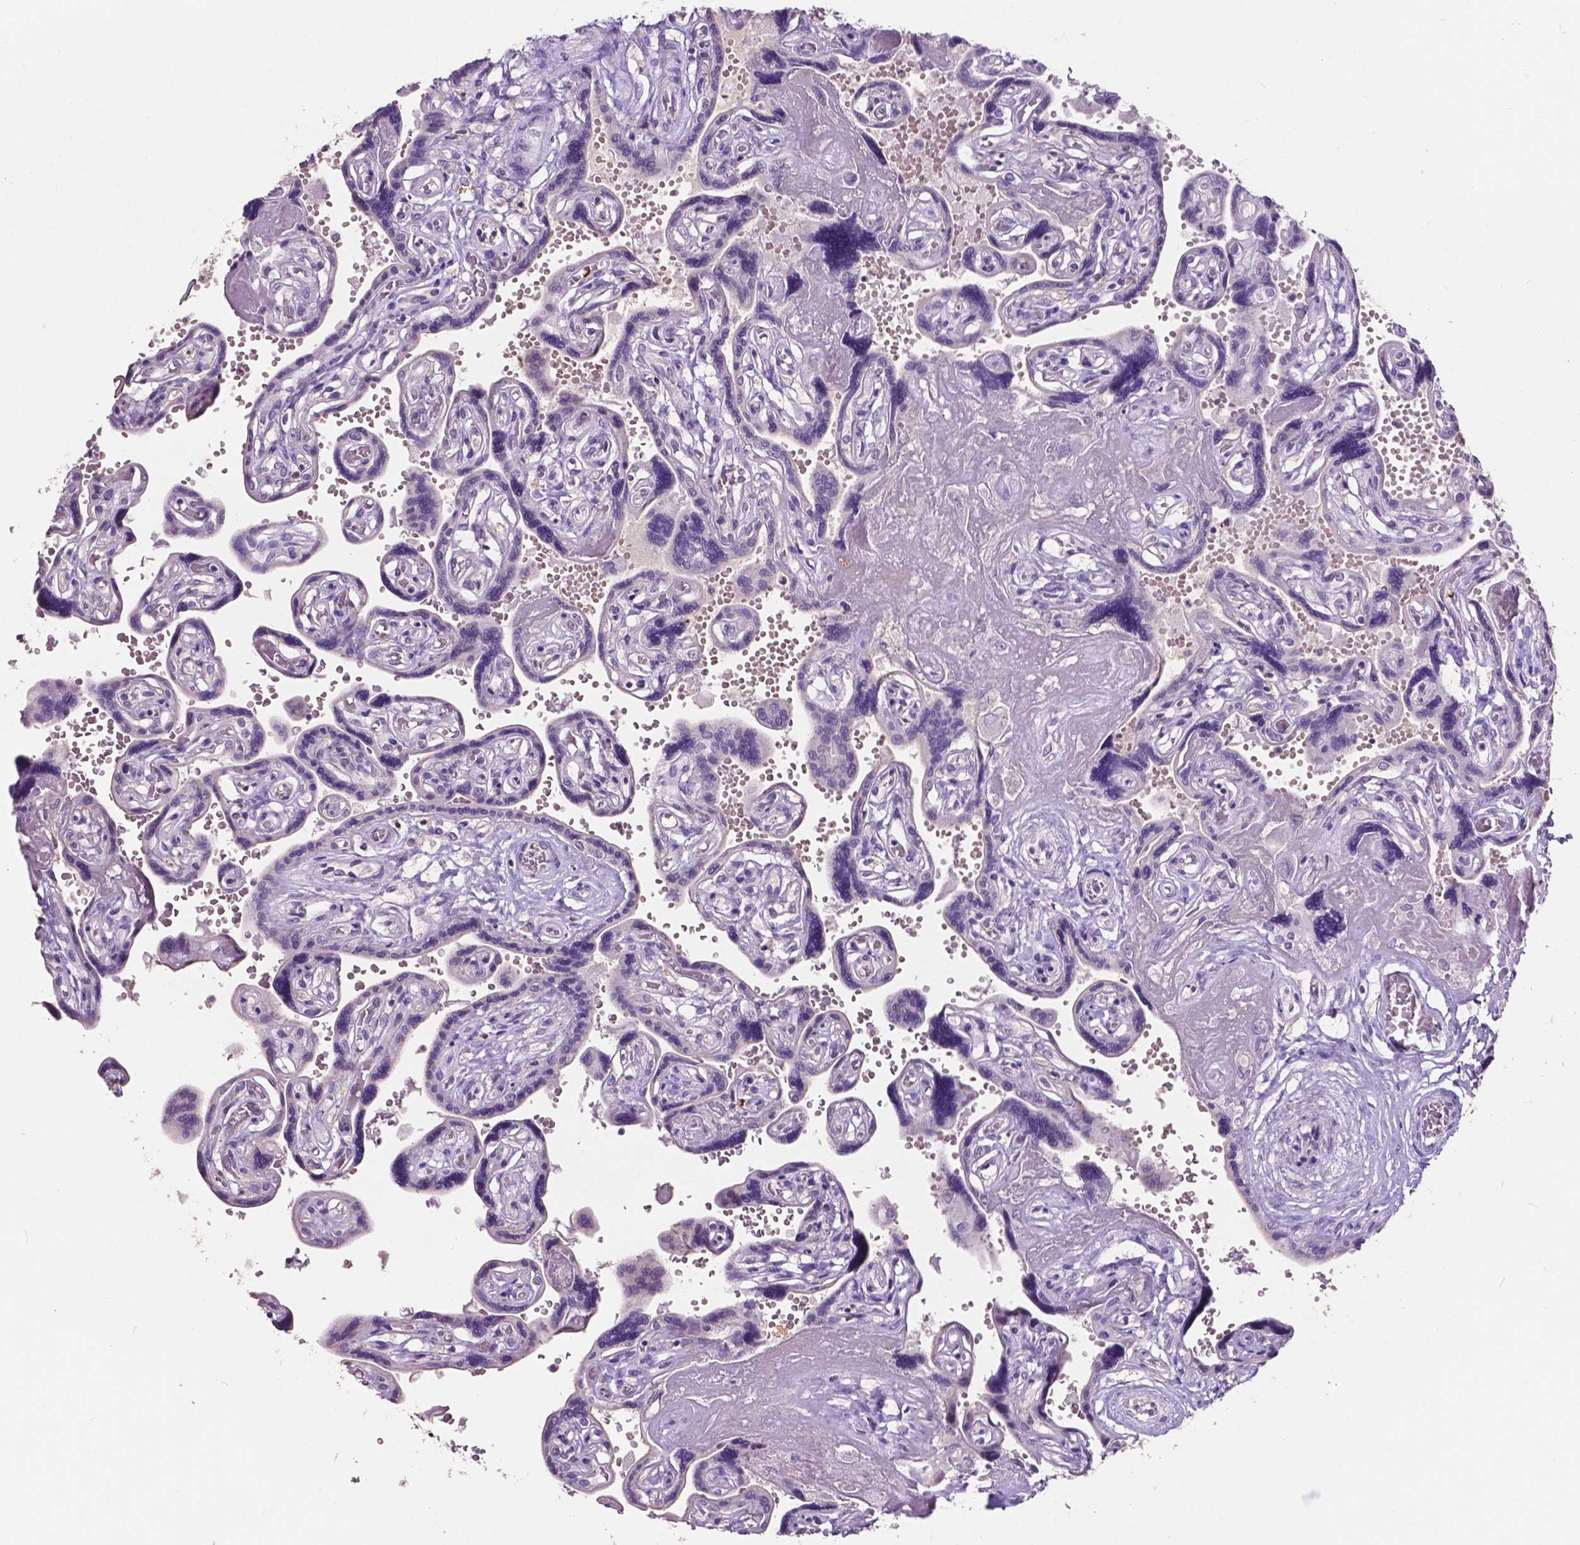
{"staining": {"intensity": "negative", "quantity": "none", "location": "none"}, "tissue": "placenta", "cell_type": "Decidual cells", "image_type": "normal", "snomed": [{"axis": "morphology", "description": "Normal tissue, NOS"}, {"axis": "topography", "description": "Placenta"}], "caption": "The micrograph shows no significant staining in decidual cells of placenta.", "gene": "PLSCR1", "patient": {"sex": "female", "age": 32}}